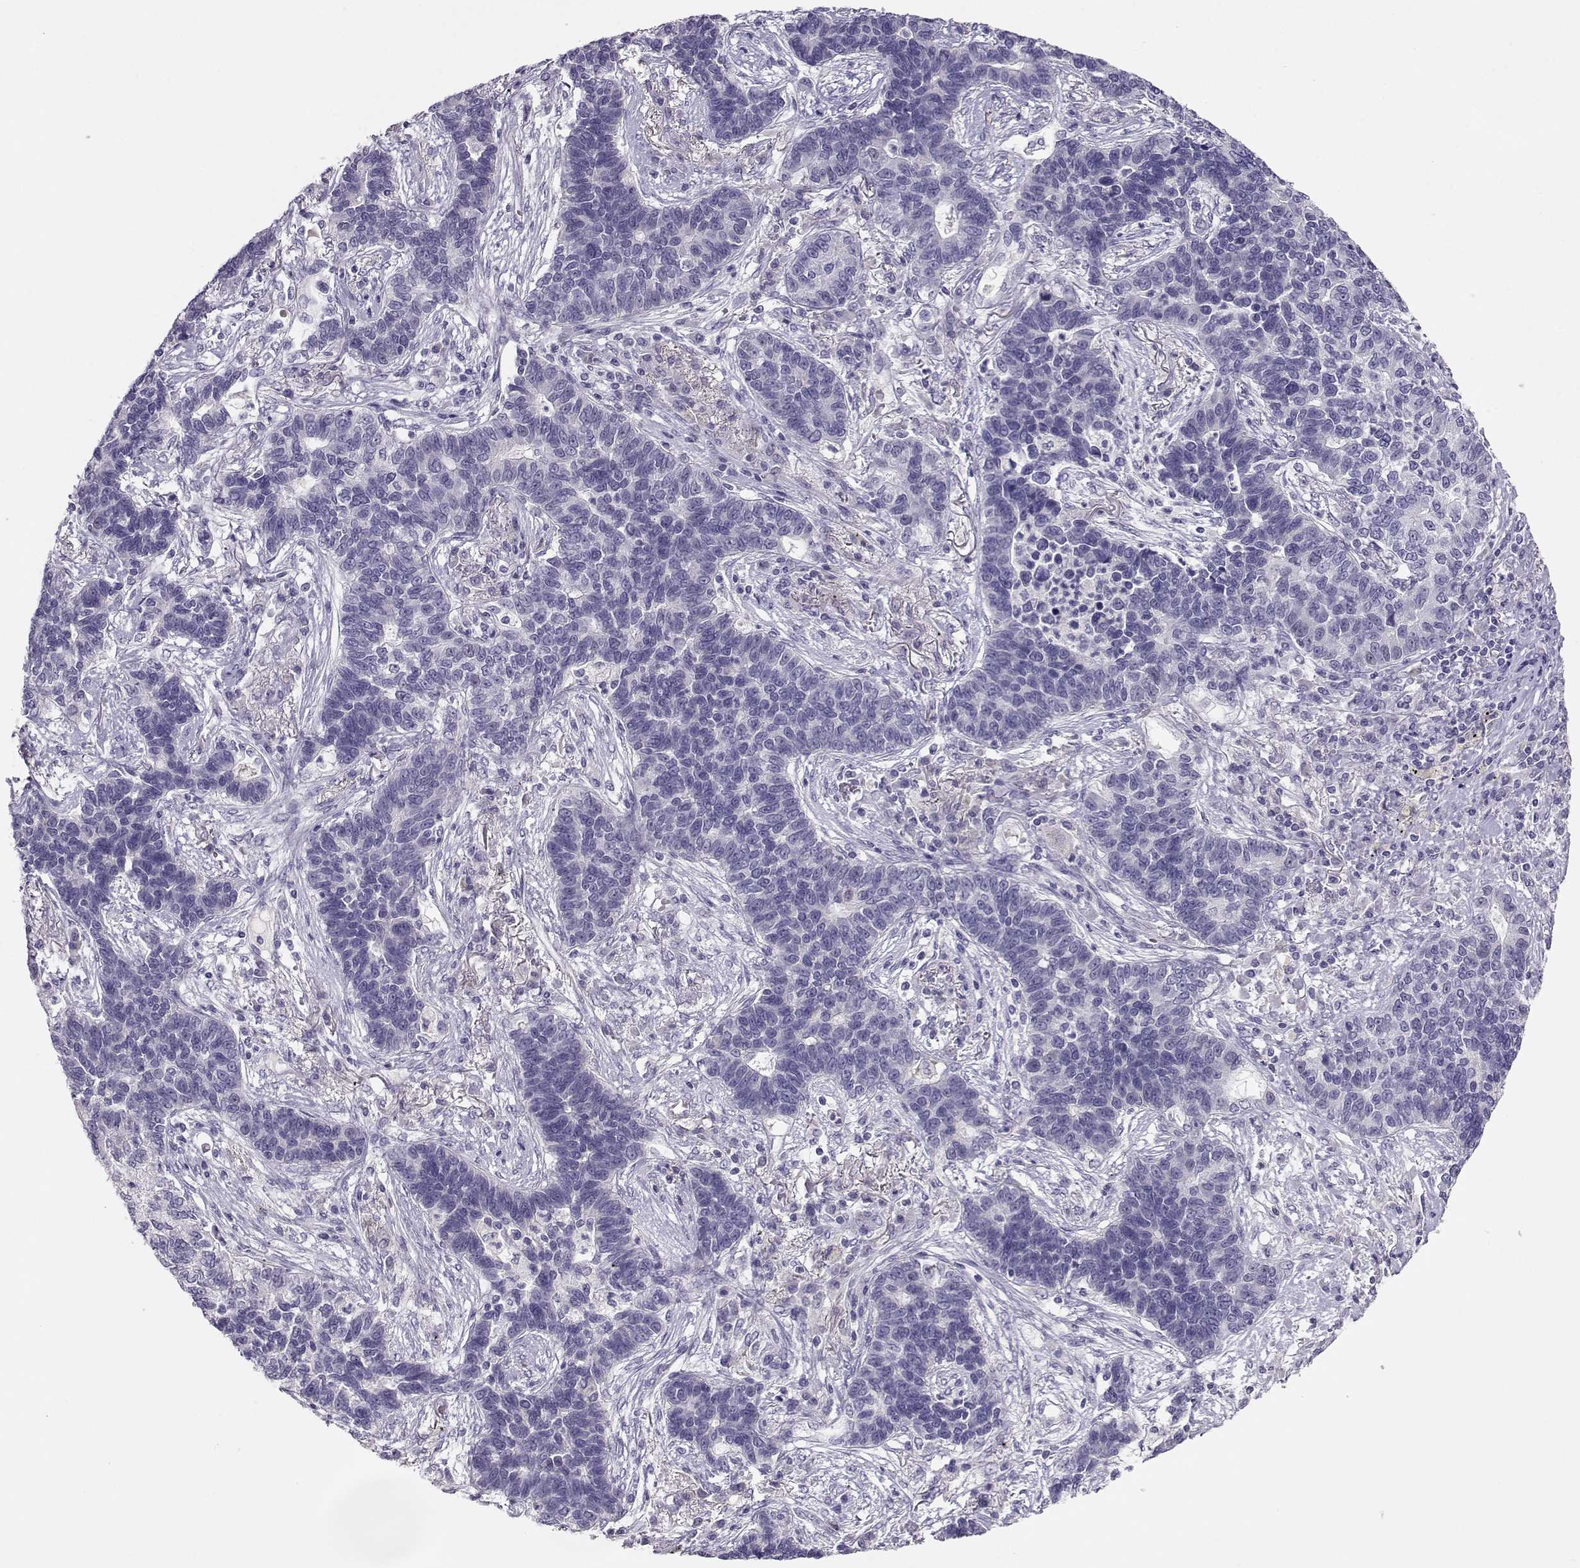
{"staining": {"intensity": "negative", "quantity": "none", "location": "none"}, "tissue": "lung cancer", "cell_type": "Tumor cells", "image_type": "cancer", "snomed": [{"axis": "morphology", "description": "Adenocarcinoma, NOS"}, {"axis": "topography", "description": "Lung"}], "caption": "This is an immunohistochemistry (IHC) micrograph of lung cancer. There is no staining in tumor cells.", "gene": "OPN5", "patient": {"sex": "female", "age": 57}}